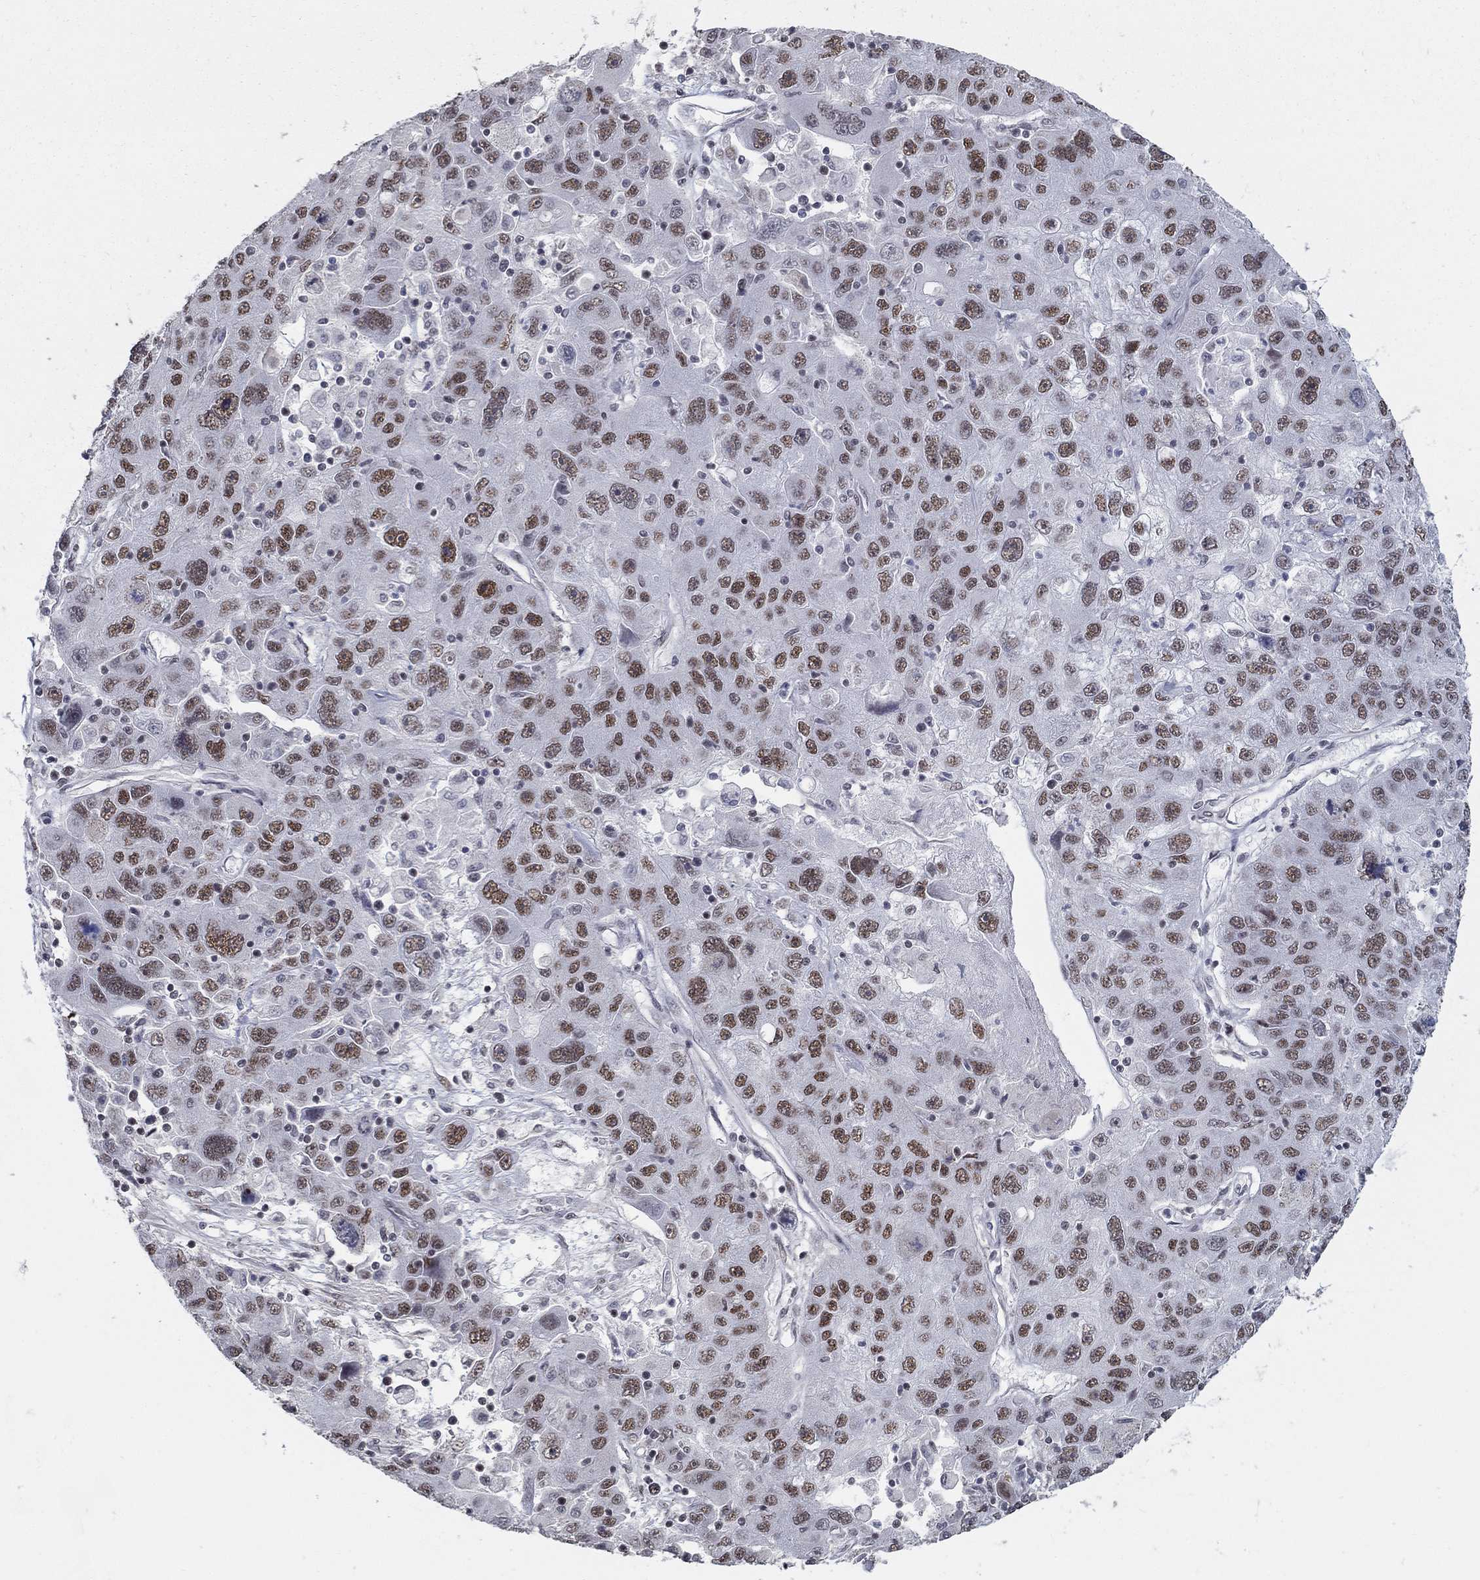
{"staining": {"intensity": "moderate", "quantity": ">75%", "location": "nuclear"}, "tissue": "stomach cancer", "cell_type": "Tumor cells", "image_type": "cancer", "snomed": [{"axis": "morphology", "description": "Adenocarcinoma, NOS"}, {"axis": "topography", "description": "Stomach"}], "caption": "Immunohistochemistry (DAB) staining of human stomach adenocarcinoma demonstrates moderate nuclear protein staining in approximately >75% of tumor cells.", "gene": "PNISR", "patient": {"sex": "male", "age": 56}}